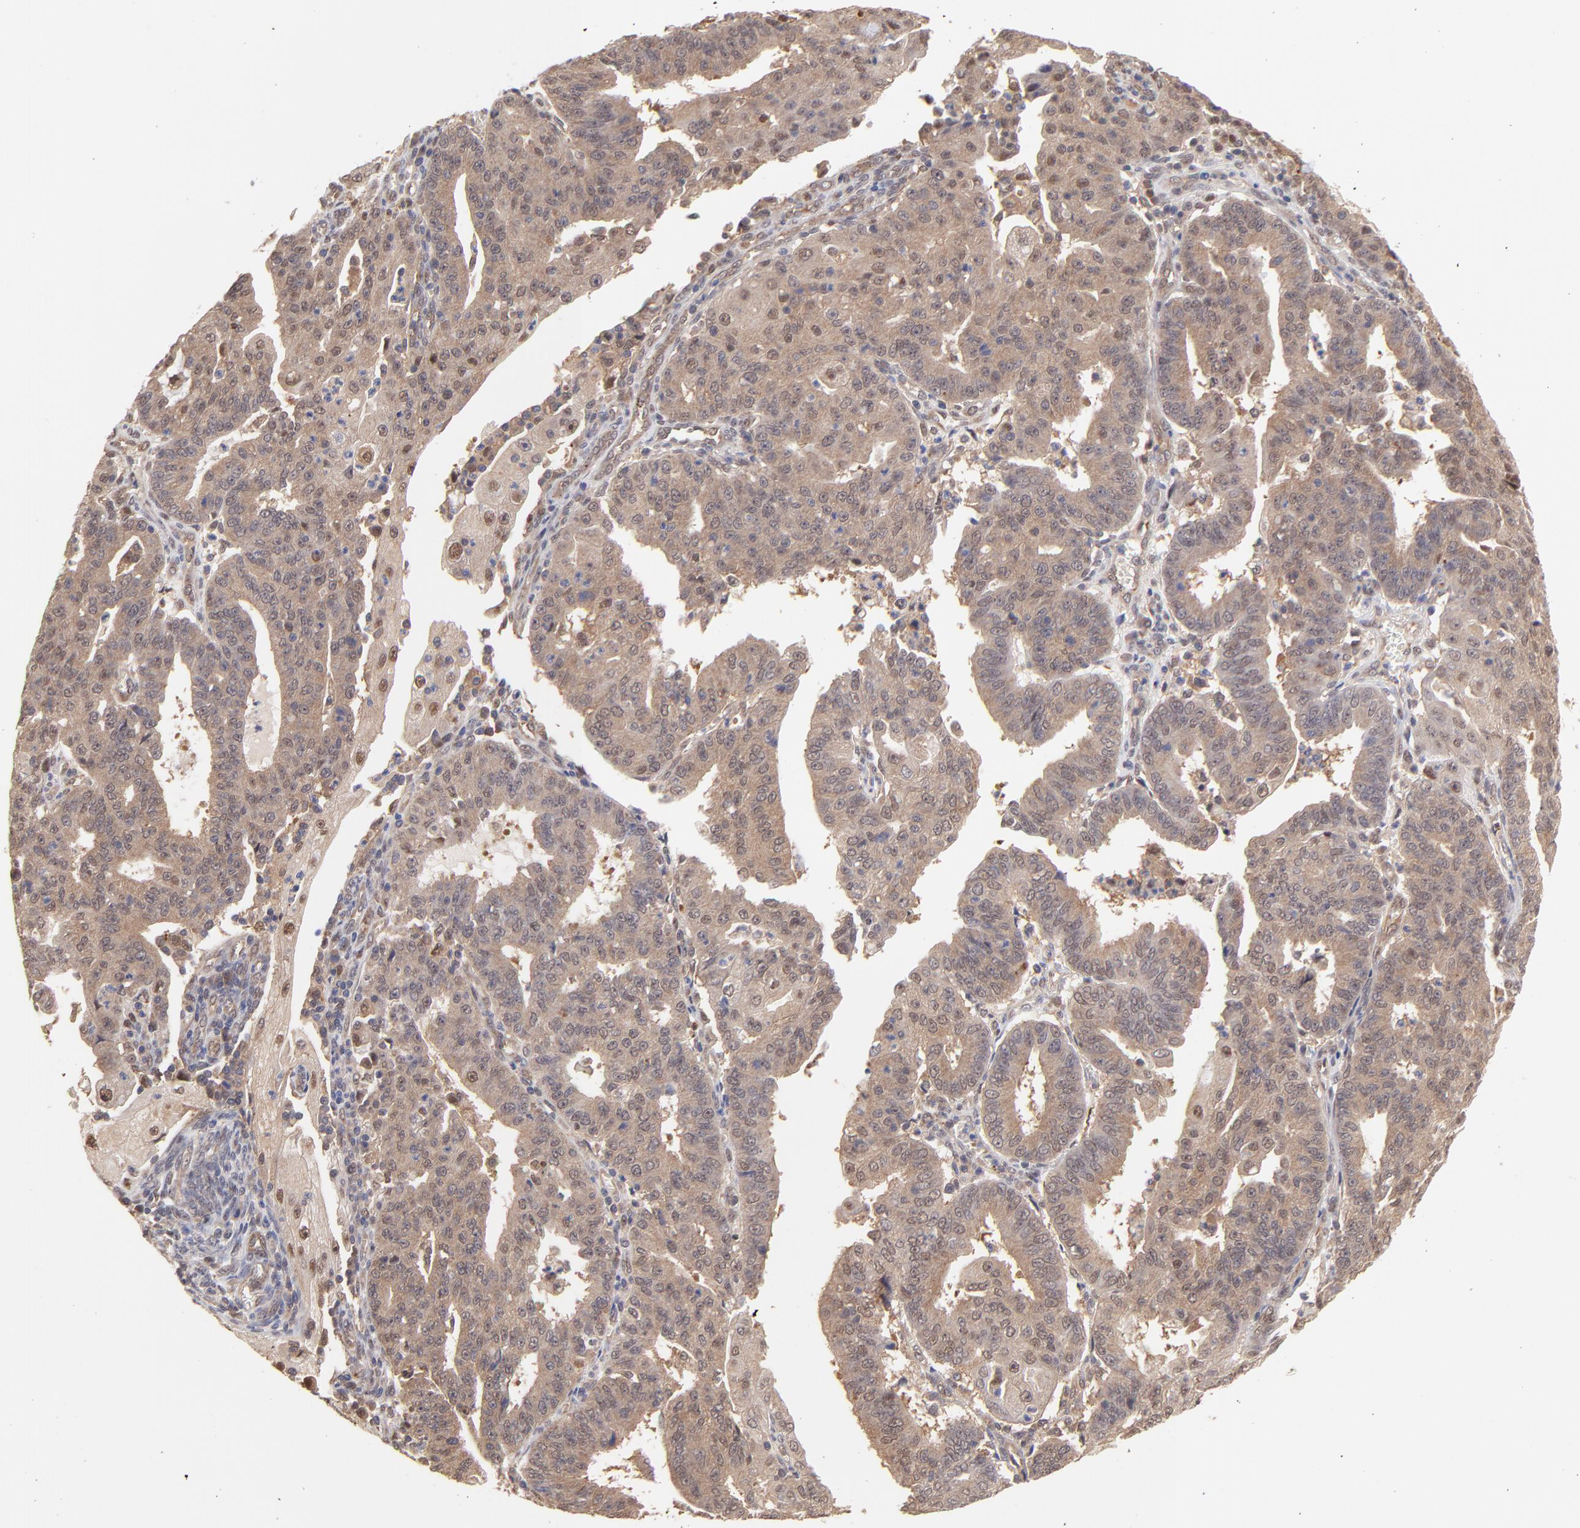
{"staining": {"intensity": "weak", "quantity": "<25%", "location": "cytoplasmic/membranous,nuclear"}, "tissue": "endometrial cancer", "cell_type": "Tumor cells", "image_type": "cancer", "snomed": [{"axis": "morphology", "description": "Adenocarcinoma, NOS"}, {"axis": "topography", "description": "Endometrium"}], "caption": "There is no significant expression in tumor cells of endometrial cancer.", "gene": "PSMD14", "patient": {"sex": "female", "age": 56}}